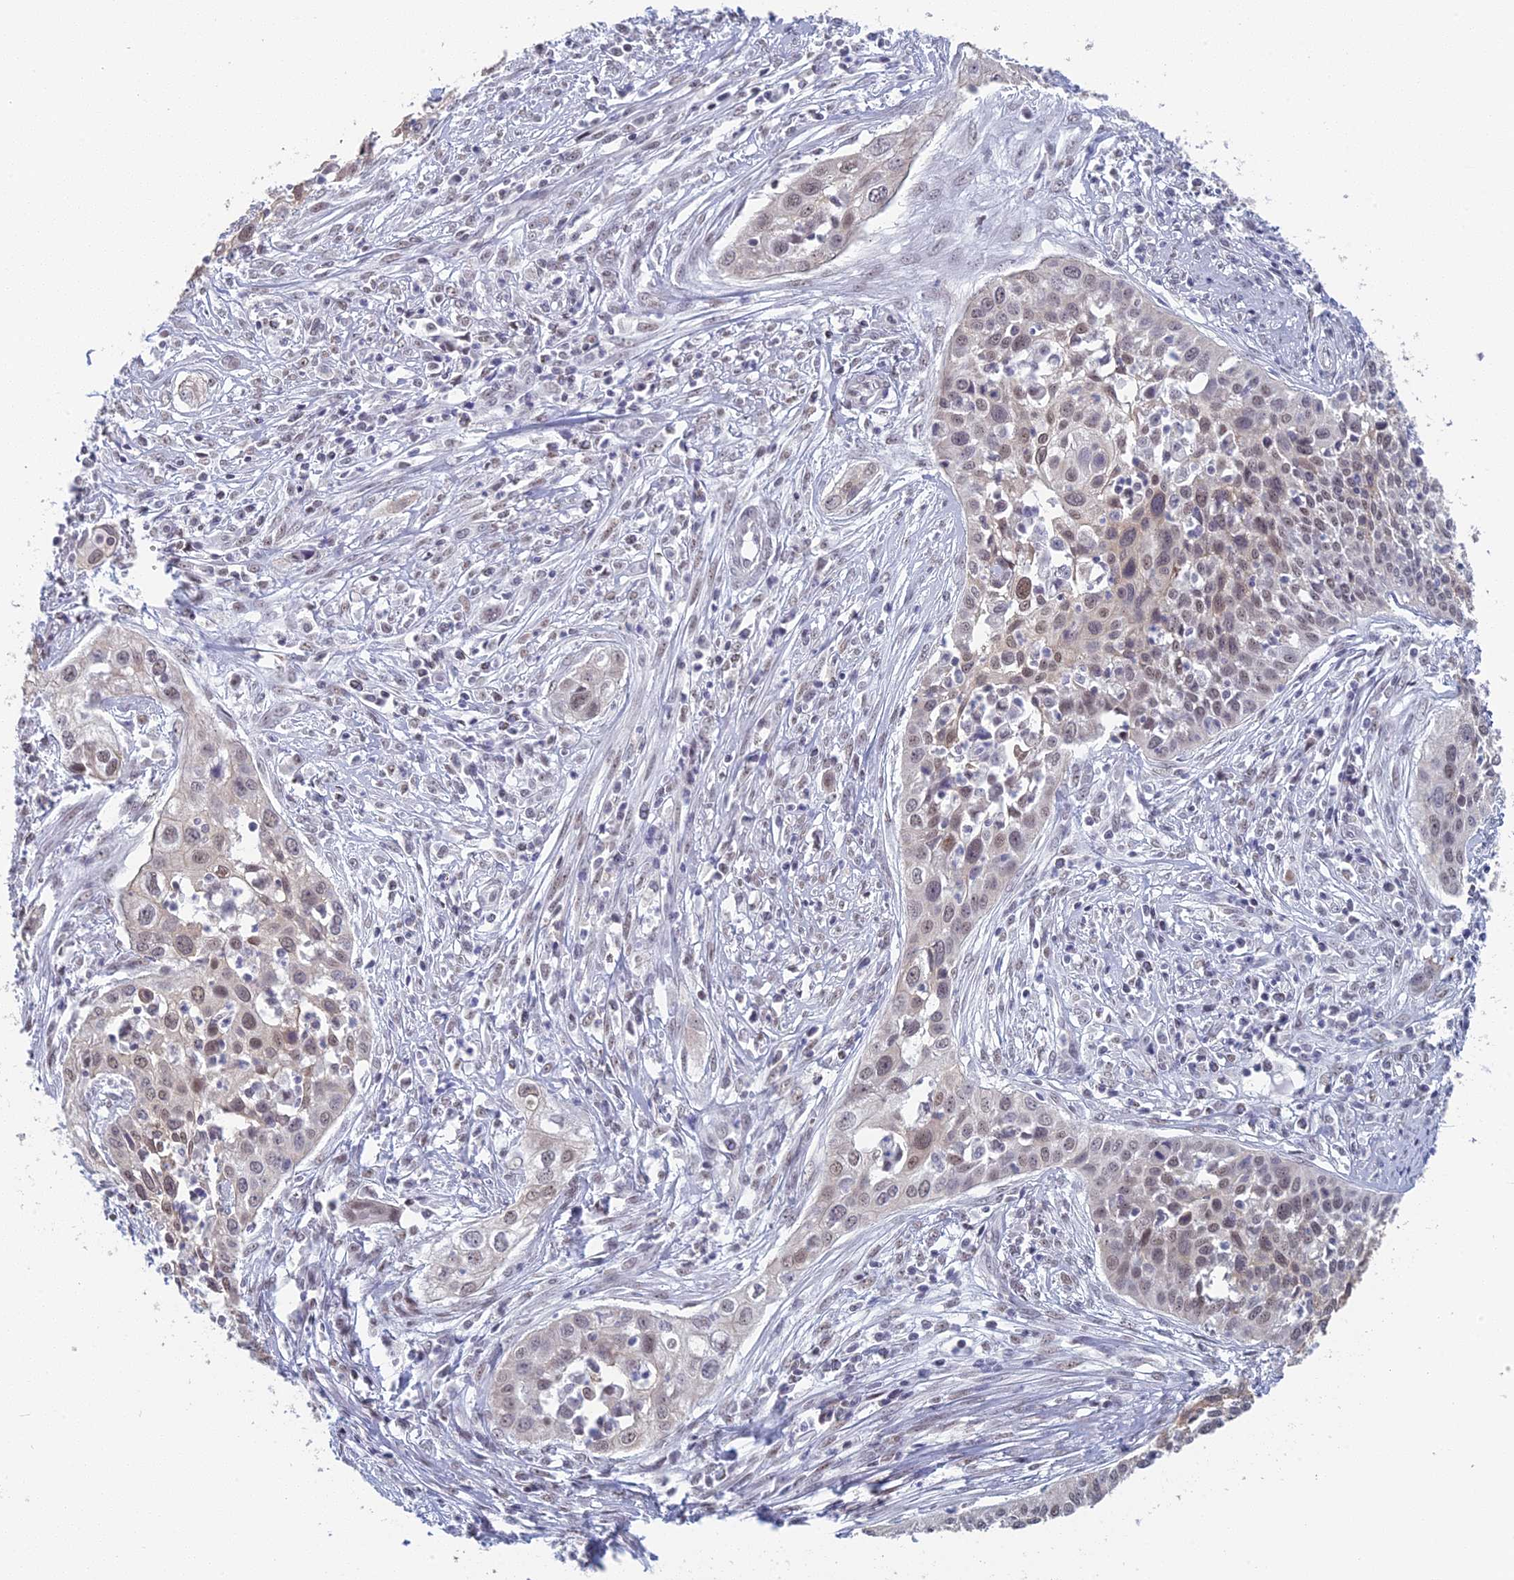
{"staining": {"intensity": "weak", "quantity": "25%-75%", "location": "nuclear"}, "tissue": "cervical cancer", "cell_type": "Tumor cells", "image_type": "cancer", "snomed": [{"axis": "morphology", "description": "Squamous cell carcinoma, NOS"}, {"axis": "topography", "description": "Cervix"}], "caption": "Cervical cancer (squamous cell carcinoma) tissue exhibits weak nuclear positivity in approximately 25%-75% of tumor cells", "gene": "MT-CO3", "patient": {"sex": "female", "age": 34}}